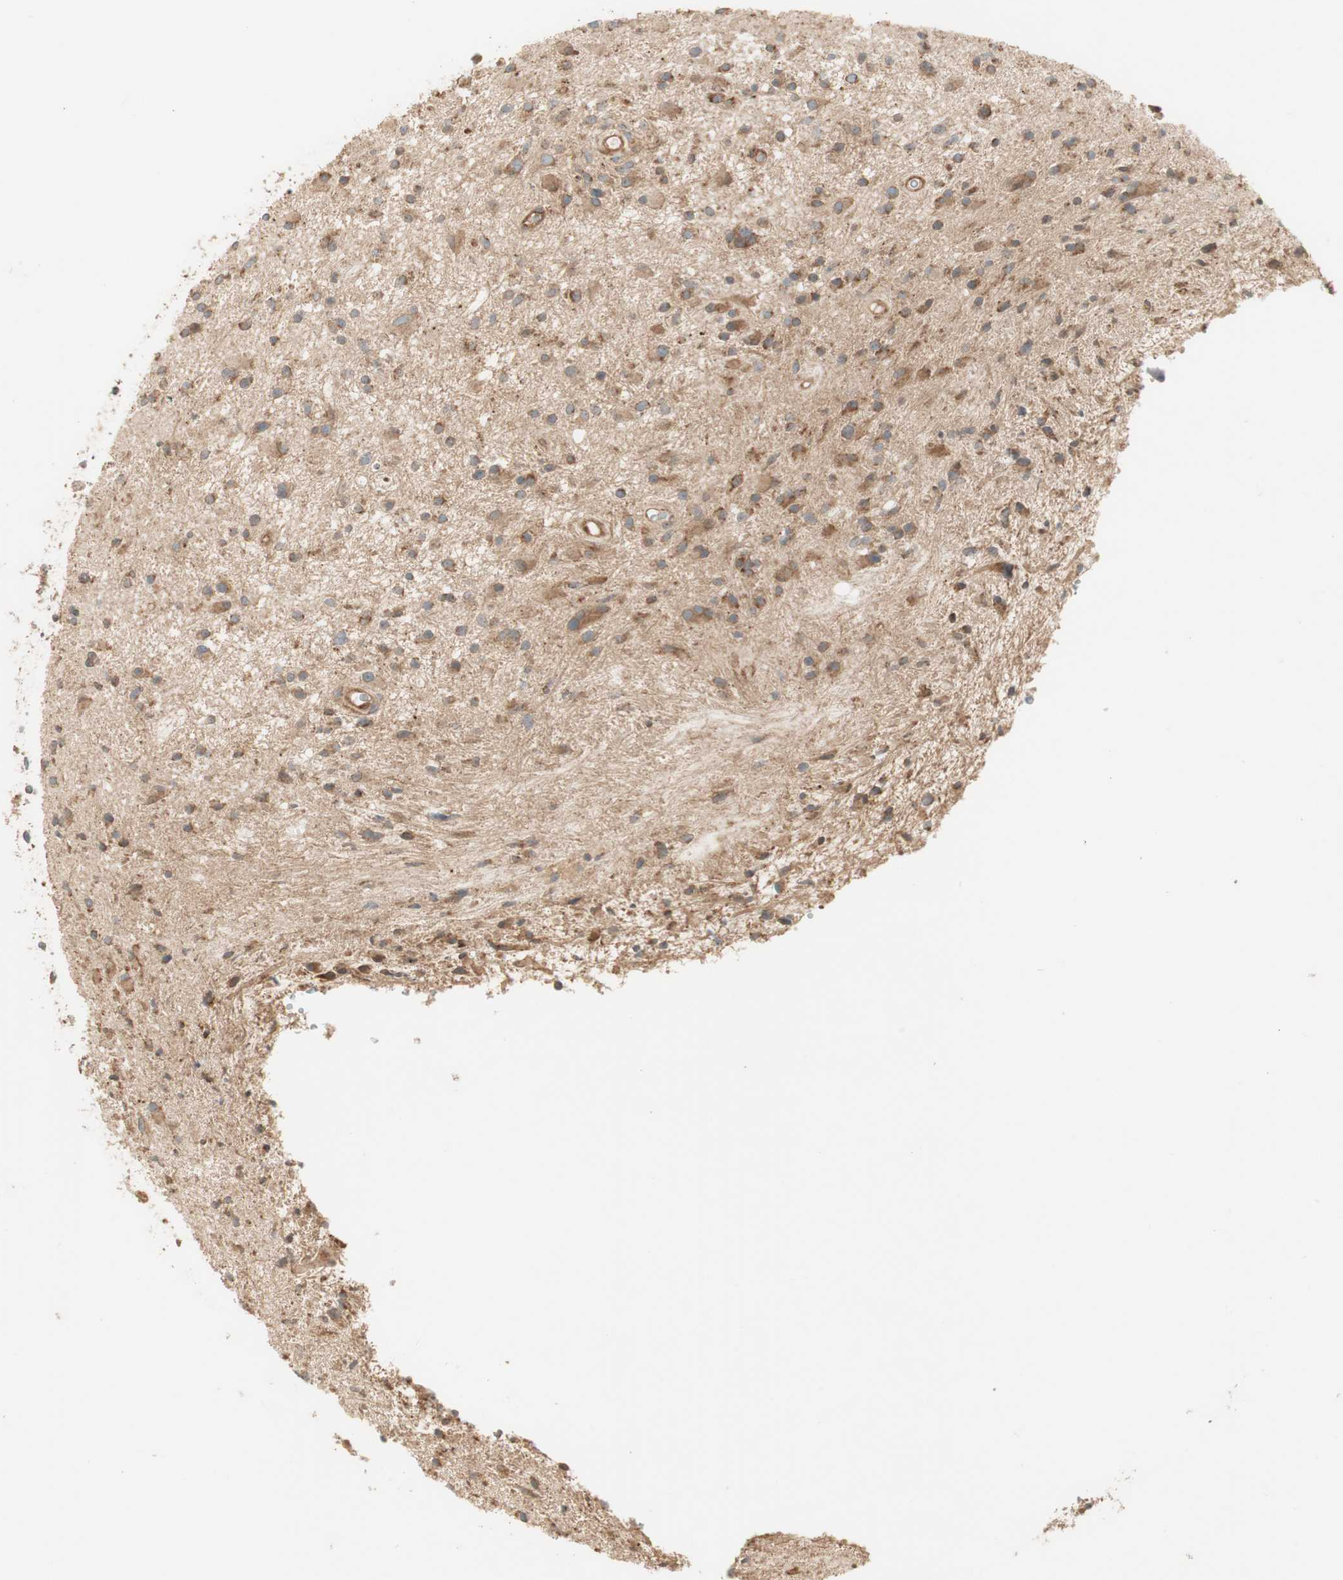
{"staining": {"intensity": "moderate", "quantity": ">75%", "location": "cytoplasmic/membranous"}, "tissue": "glioma", "cell_type": "Tumor cells", "image_type": "cancer", "snomed": [{"axis": "morphology", "description": "Glioma, malignant, High grade"}, {"axis": "topography", "description": "Brain"}], "caption": "Malignant glioma (high-grade) was stained to show a protein in brown. There is medium levels of moderate cytoplasmic/membranous staining in approximately >75% of tumor cells.", "gene": "CTTNBP2NL", "patient": {"sex": "male", "age": 33}}